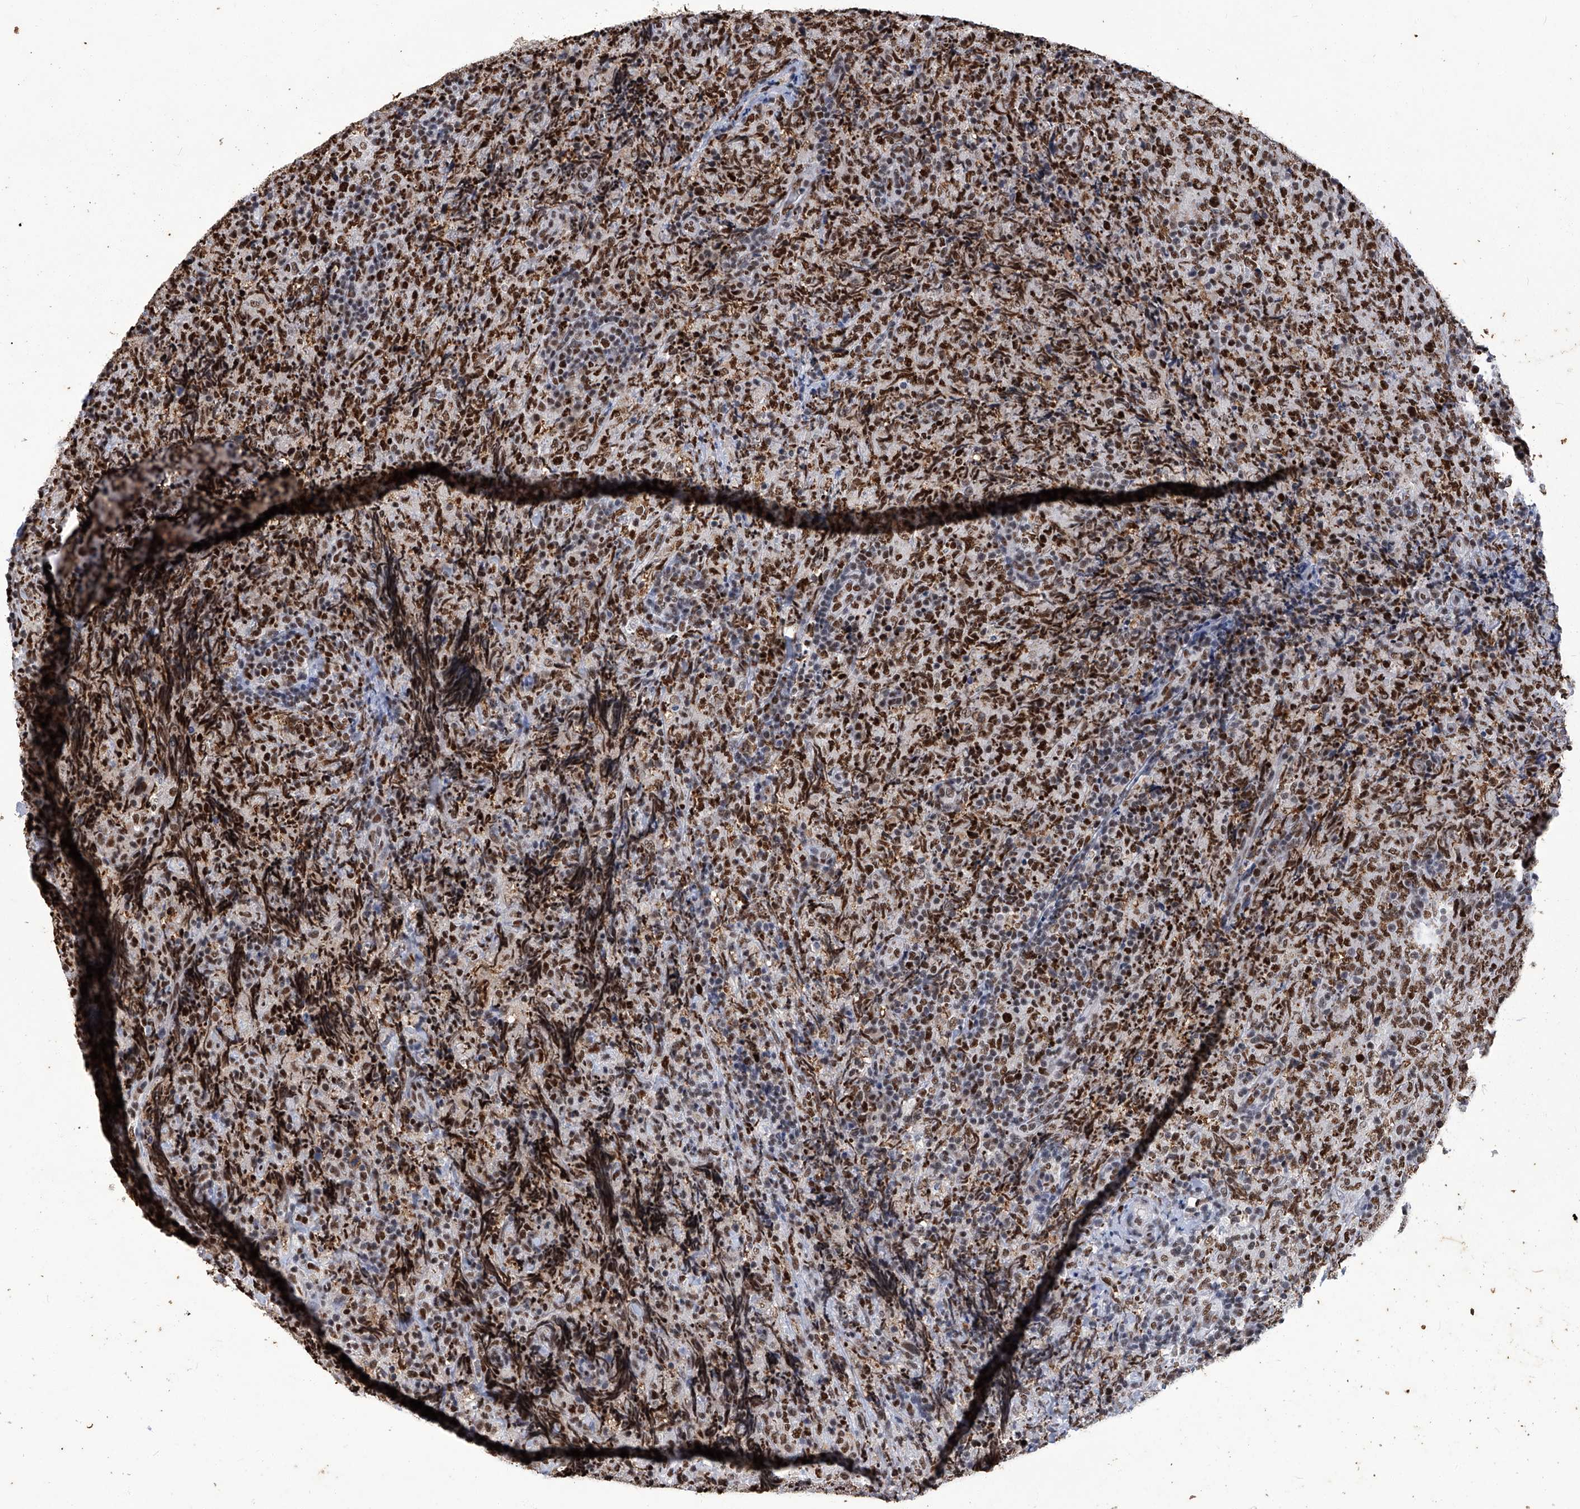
{"staining": {"intensity": "moderate", "quantity": ">75%", "location": "nuclear"}, "tissue": "lymphoma", "cell_type": "Tumor cells", "image_type": "cancer", "snomed": [{"axis": "morphology", "description": "Malignant lymphoma, non-Hodgkin's type, High grade"}, {"axis": "topography", "description": "Tonsil"}], "caption": "Protein staining of malignant lymphoma, non-Hodgkin's type (high-grade) tissue shows moderate nuclear expression in about >75% of tumor cells.", "gene": "HBP1", "patient": {"sex": "female", "age": 36}}